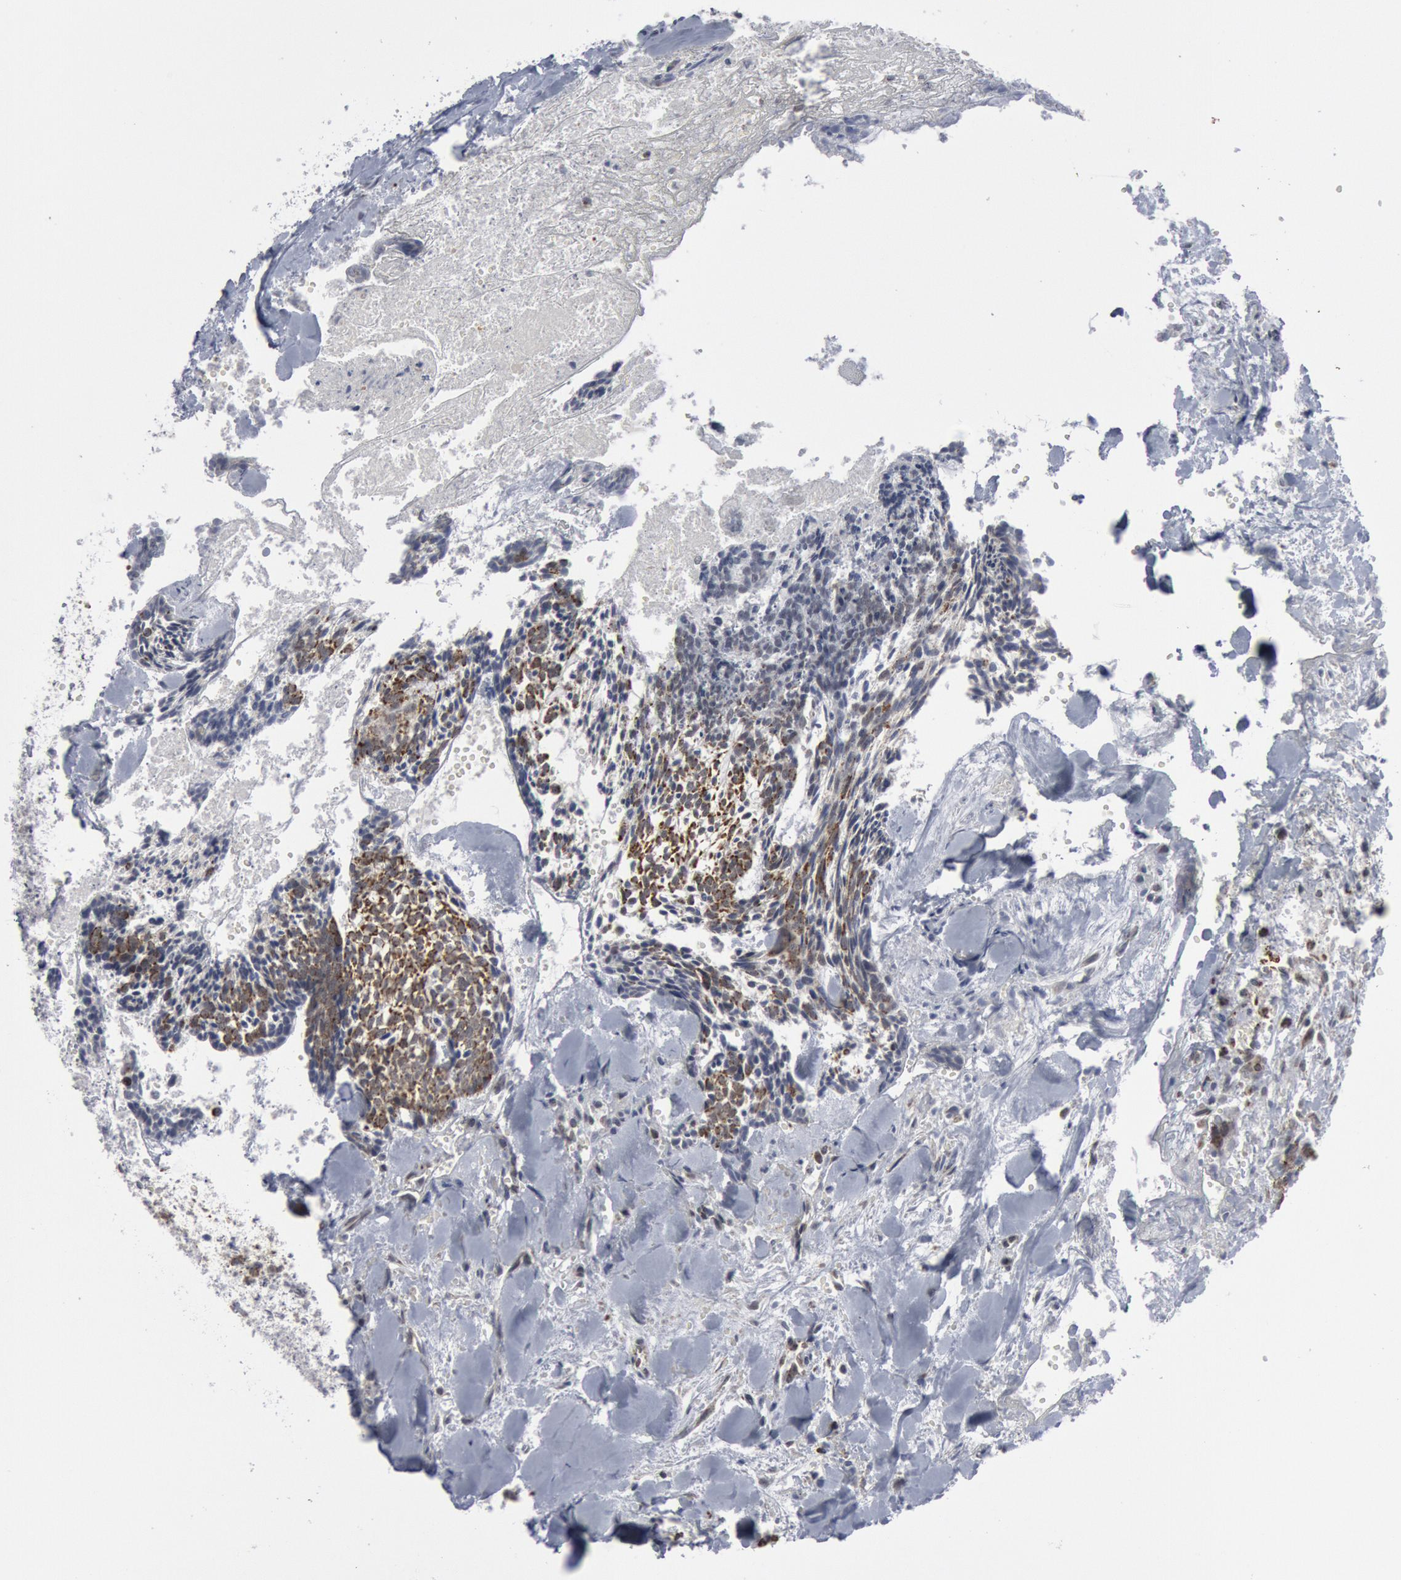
{"staining": {"intensity": "moderate", "quantity": "25%-75%", "location": "cytoplasmic/membranous"}, "tissue": "head and neck cancer", "cell_type": "Tumor cells", "image_type": "cancer", "snomed": [{"axis": "morphology", "description": "Squamous cell carcinoma, NOS"}, {"axis": "topography", "description": "Salivary gland"}, {"axis": "topography", "description": "Head-Neck"}], "caption": "About 25%-75% of tumor cells in human squamous cell carcinoma (head and neck) demonstrate moderate cytoplasmic/membranous protein expression as visualized by brown immunohistochemical staining.", "gene": "CASP9", "patient": {"sex": "male", "age": 70}}